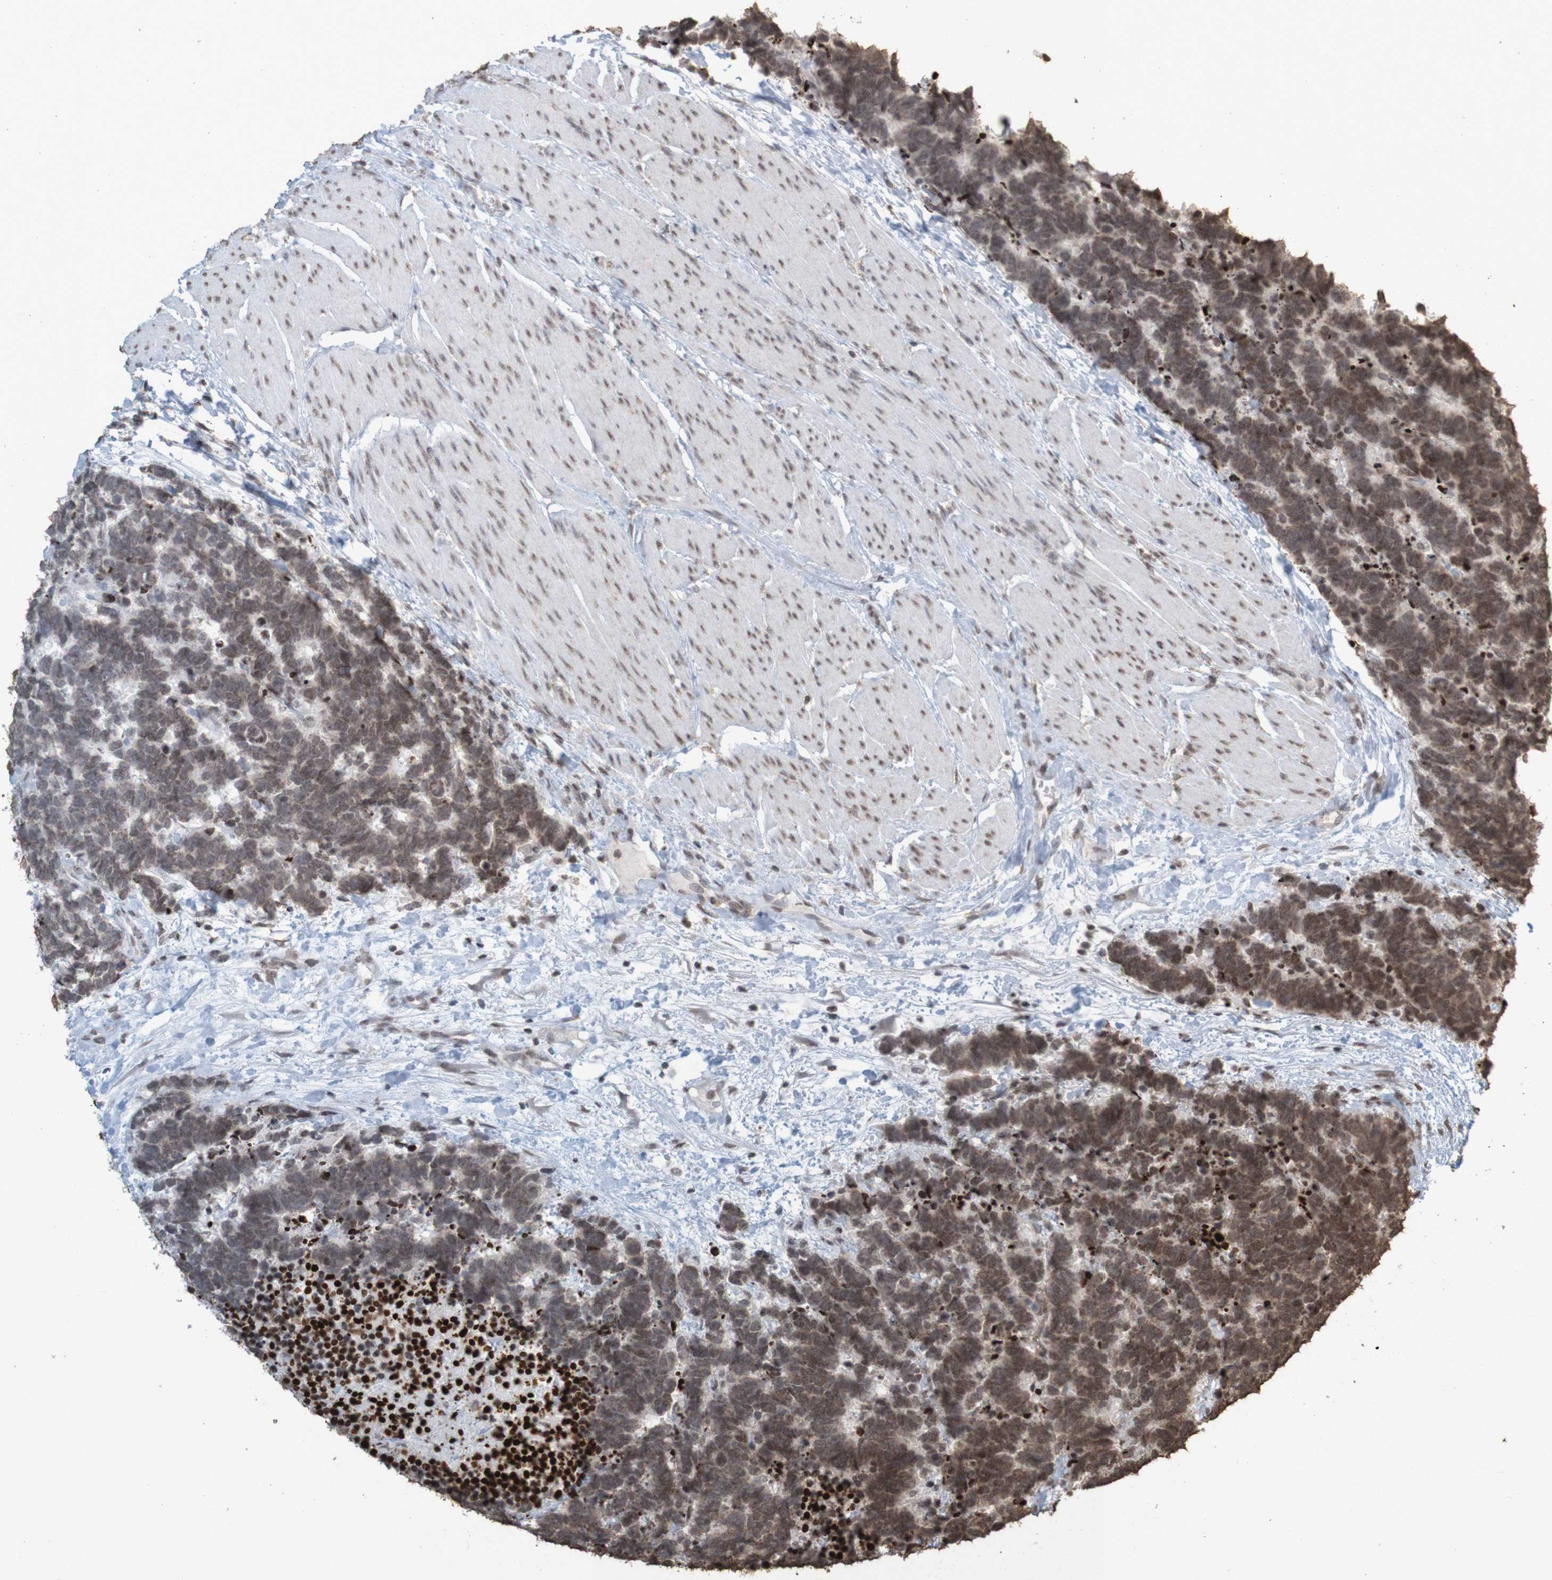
{"staining": {"intensity": "moderate", "quantity": ">75%", "location": "nuclear"}, "tissue": "carcinoid", "cell_type": "Tumor cells", "image_type": "cancer", "snomed": [{"axis": "morphology", "description": "Carcinoma, NOS"}, {"axis": "morphology", "description": "Carcinoid, malignant, NOS"}, {"axis": "topography", "description": "Urinary bladder"}], "caption": "Immunohistochemistry (IHC) (DAB) staining of human malignant carcinoid displays moderate nuclear protein positivity in about >75% of tumor cells.", "gene": "GFI1", "patient": {"sex": "male", "age": 57}}